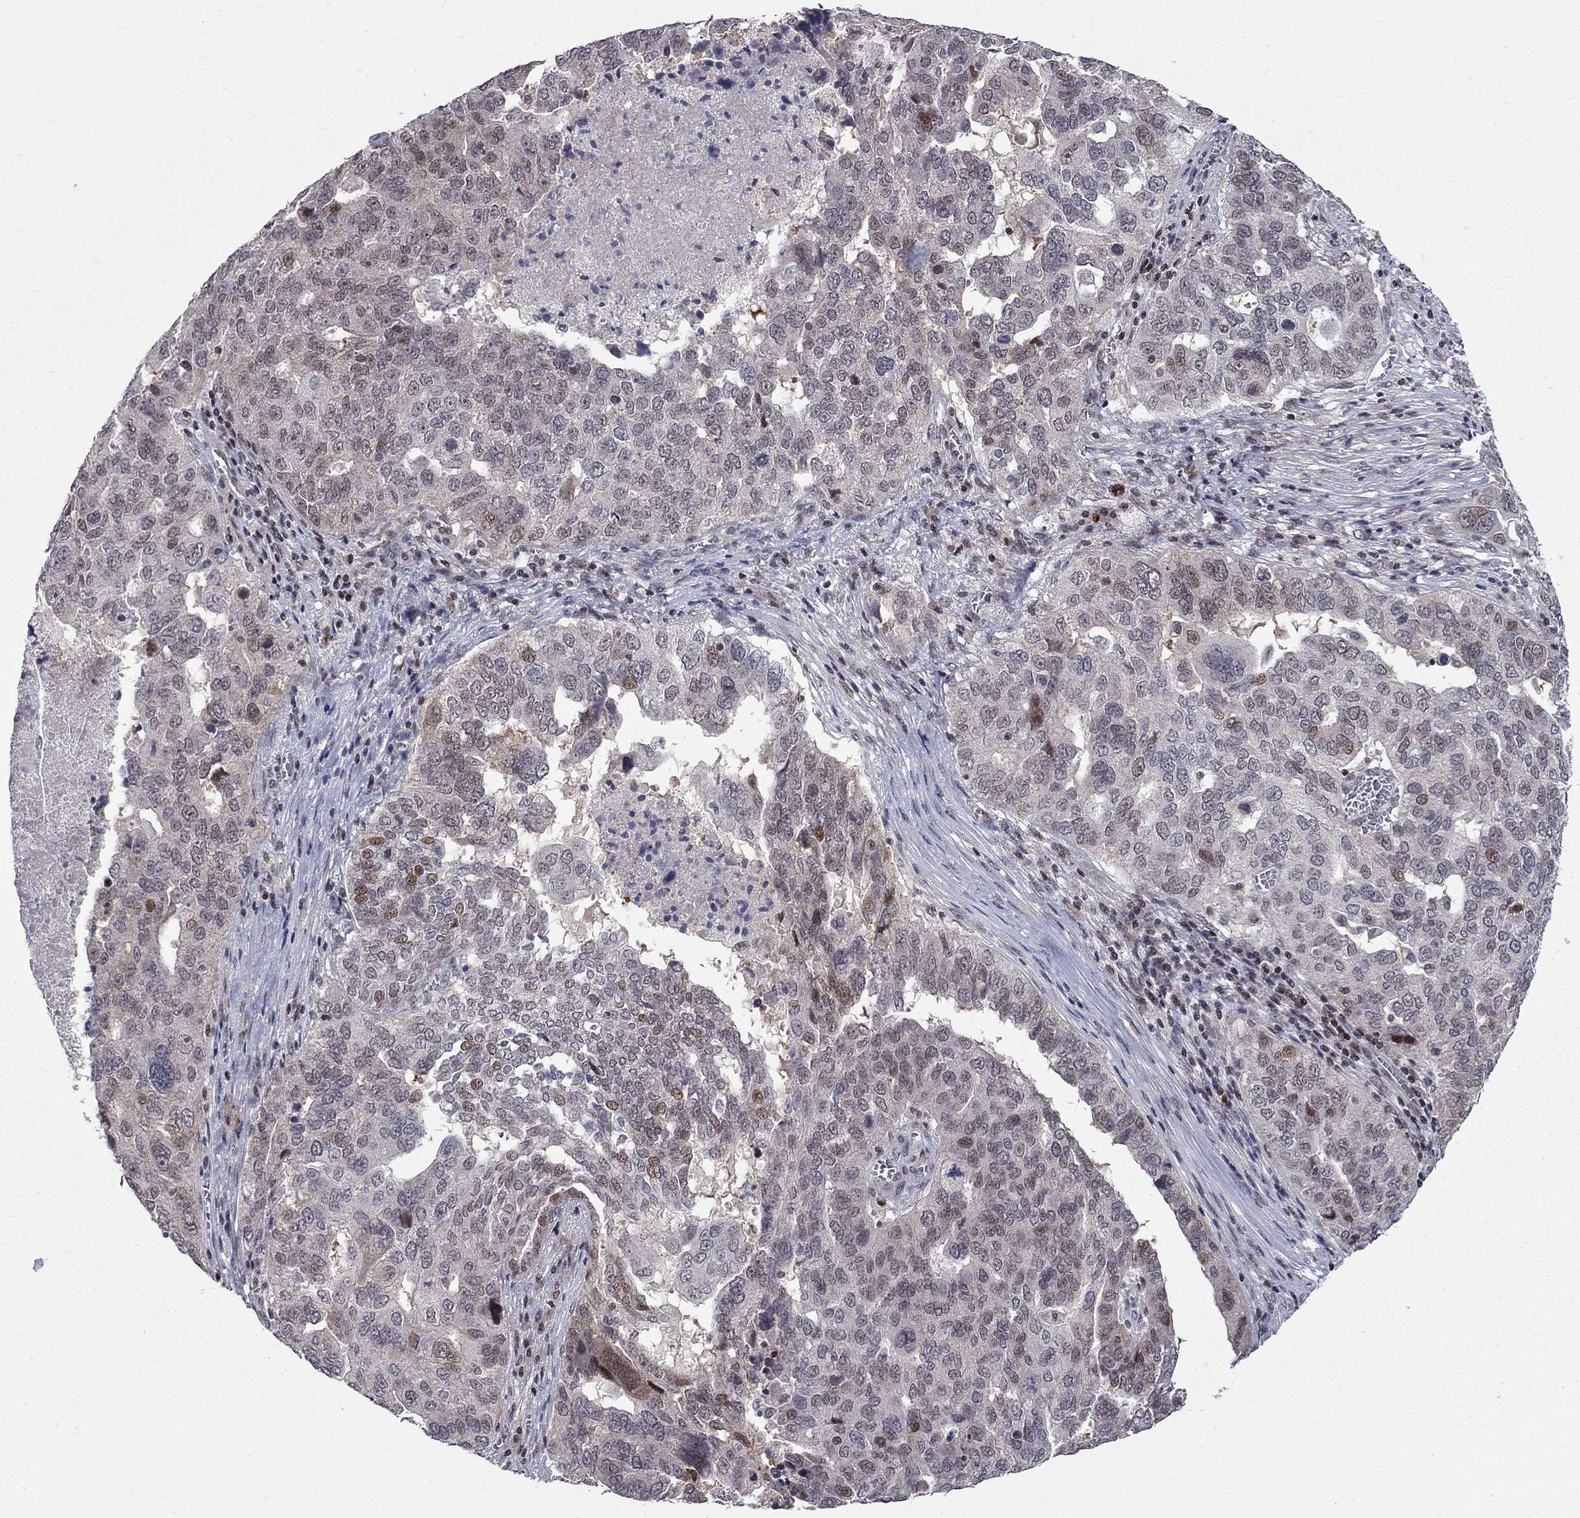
{"staining": {"intensity": "weak", "quantity": "<25%", "location": "nuclear"}, "tissue": "ovarian cancer", "cell_type": "Tumor cells", "image_type": "cancer", "snomed": [{"axis": "morphology", "description": "Carcinoma, endometroid"}, {"axis": "topography", "description": "Soft tissue"}, {"axis": "topography", "description": "Ovary"}], "caption": "This is an immunohistochemistry image of human endometroid carcinoma (ovarian). There is no staining in tumor cells.", "gene": "HDAC3", "patient": {"sex": "female", "age": 52}}